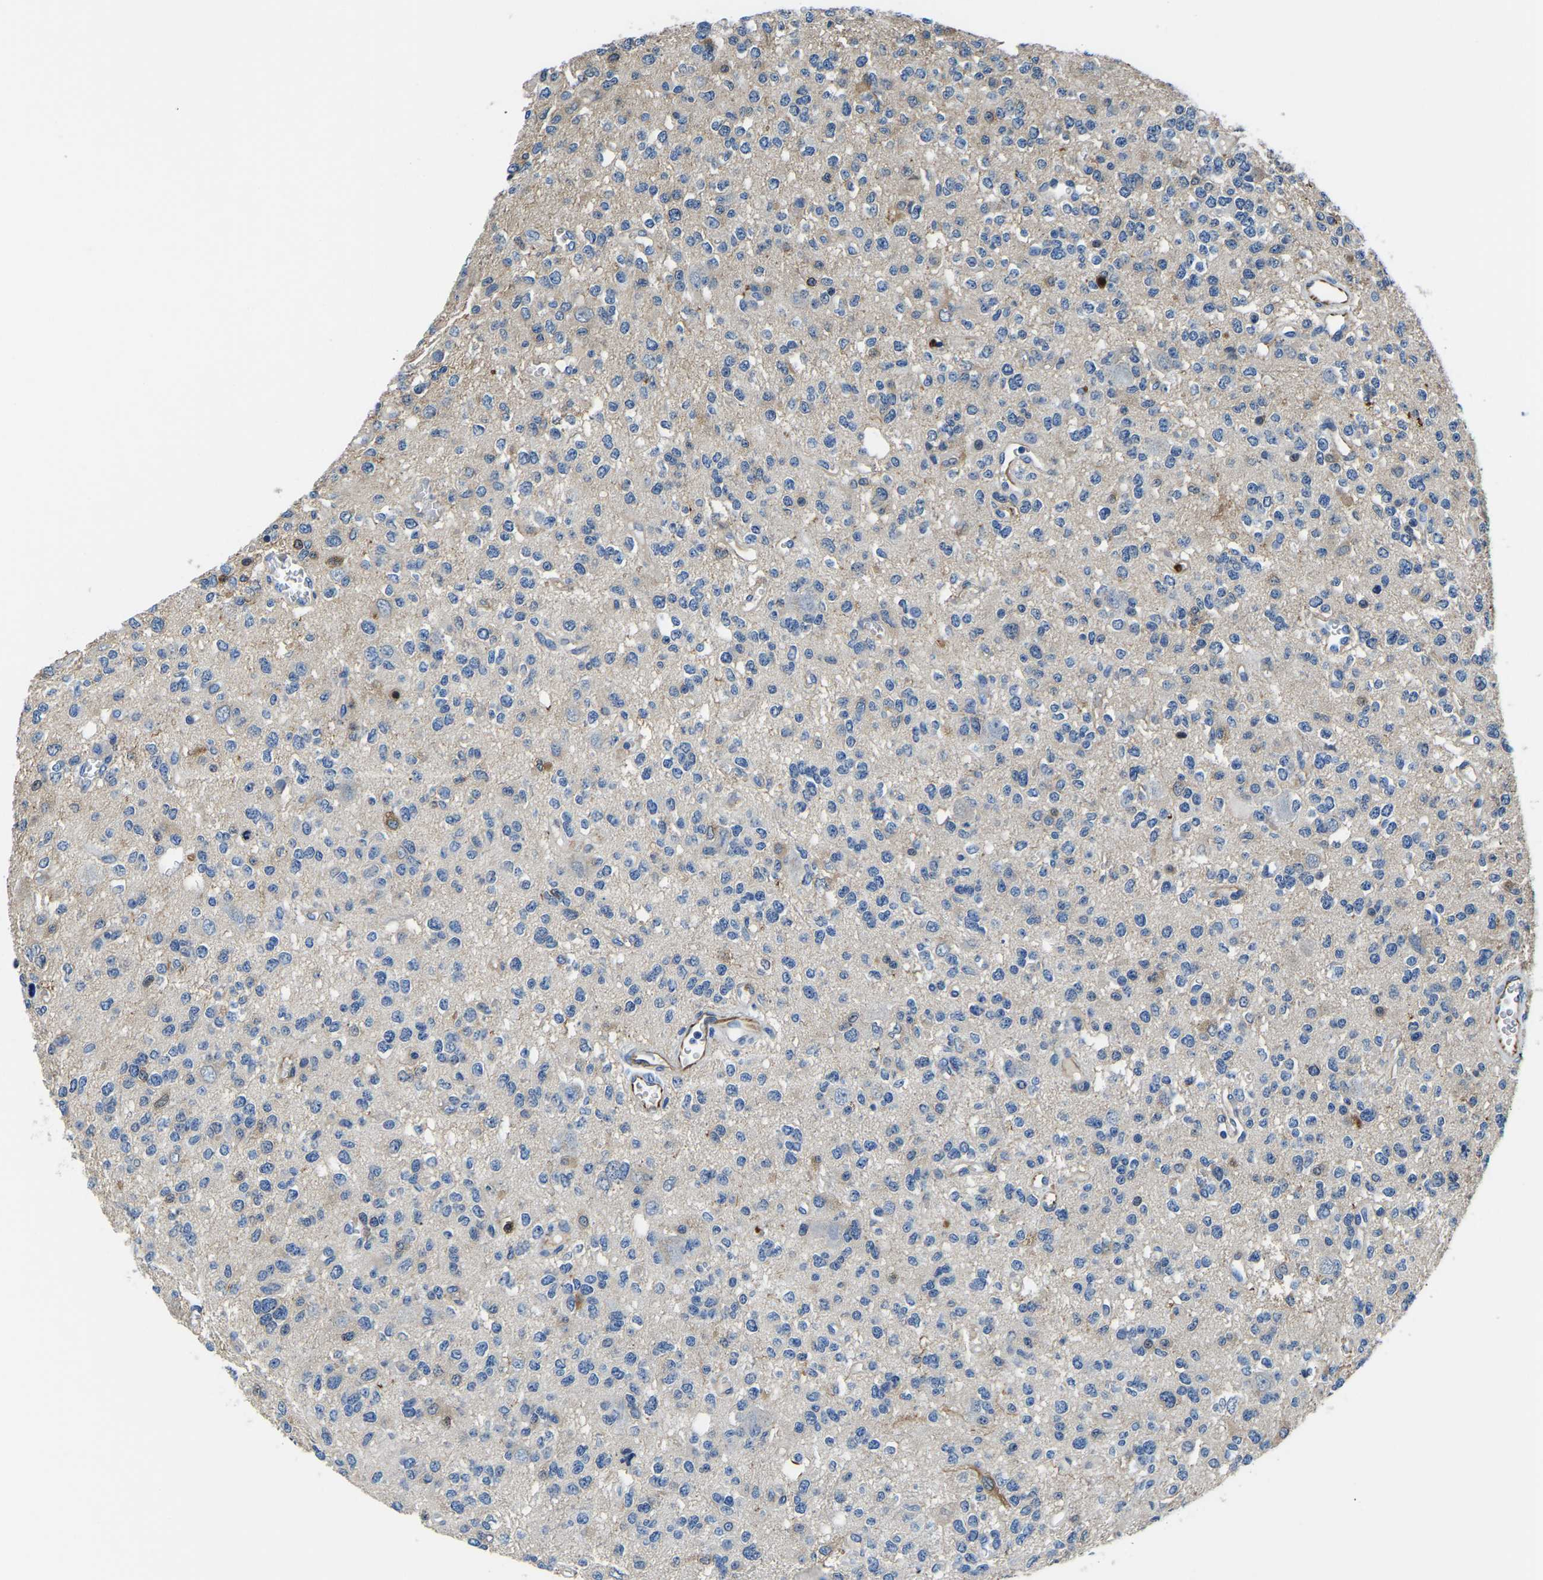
{"staining": {"intensity": "negative", "quantity": "none", "location": "none"}, "tissue": "glioma", "cell_type": "Tumor cells", "image_type": "cancer", "snomed": [{"axis": "morphology", "description": "Glioma, malignant, Low grade"}, {"axis": "topography", "description": "Brain"}], "caption": "This is a photomicrograph of immunohistochemistry staining of glioma, which shows no positivity in tumor cells.", "gene": "MS4A3", "patient": {"sex": "male", "age": 38}}